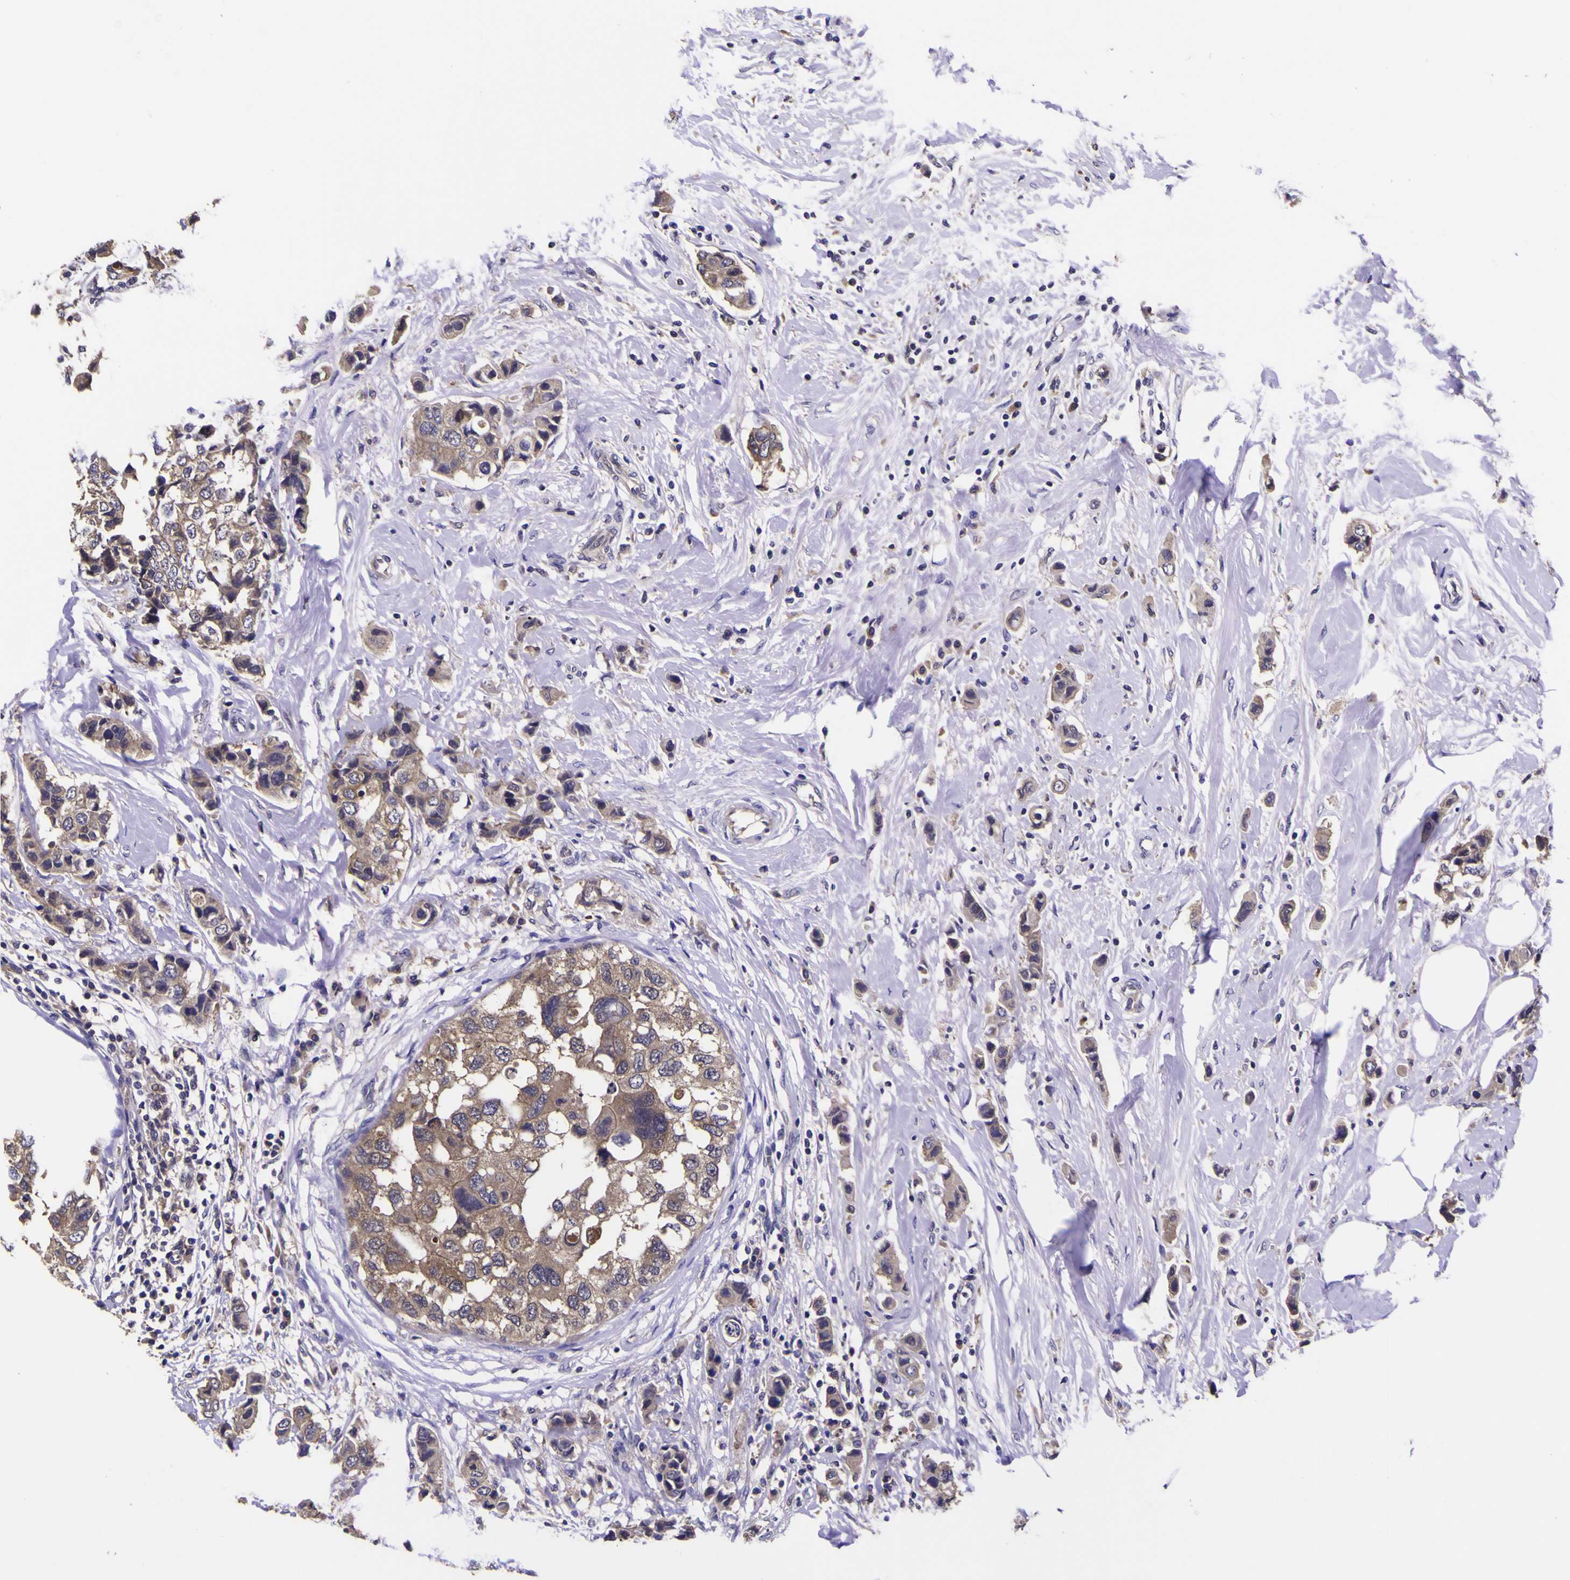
{"staining": {"intensity": "weak", "quantity": ">75%", "location": "cytoplasmic/membranous"}, "tissue": "breast cancer", "cell_type": "Tumor cells", "image_type": "cancer", "snomed": [{"axis": "morphology", "description": "Normal tissue, NOS"}, {"axis": "morphology", "description": "Duct carcinoma"}, {"axis": "topography", "description": "Breast"}], "caption": "This image exhibits immunohistochemistry staining of breast invasive ductal carcinoma, with low weak cytoplasmic/membranous staining in about >75% of tumor cells.", "gene": "MAPK14", "patient": {"sex": "female", "age": 50}}